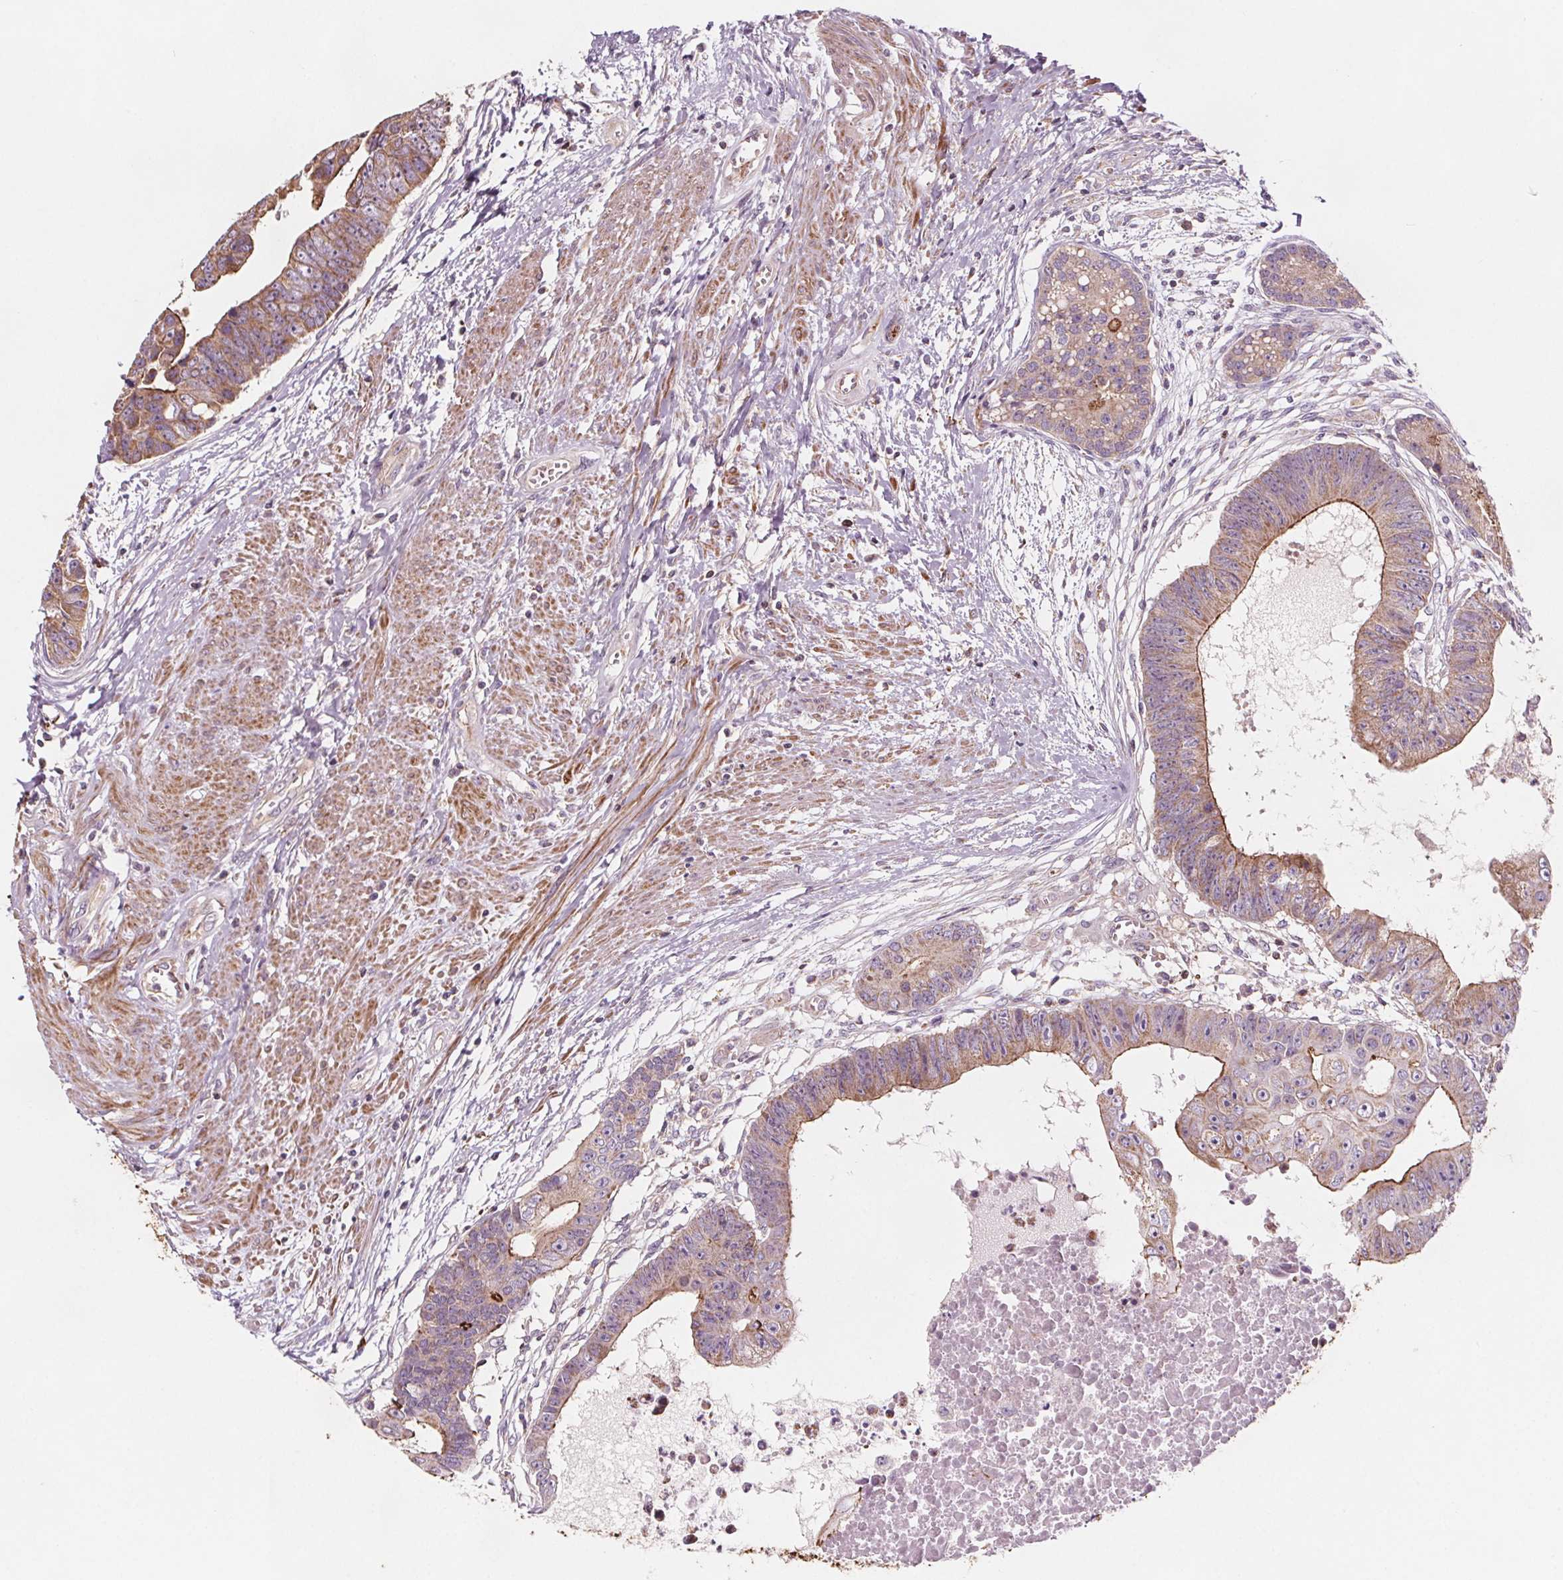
{"staining": {"intensity": "moderate", "quantity": "25%-75%", "location": "cytoplasmic/membranous"}, "tissue": "colorectal cancer", "cell_type": "Tumor cells", "image_type": "cancer", "snomed": [{"axis": "morphology", "description": "Adenocarcinoma, NOS"}, {"axis": "topography", "description": "Rectum"}], "caption": "An image showing moderate cytoplasmic/membranous staining in approximately 25%-75% of tumor cells in colorectal cancer, as visualized by brown immunohistochemical staining.", "gene": "ADAM33", "patient": {"sex": "male", "age": 63}}